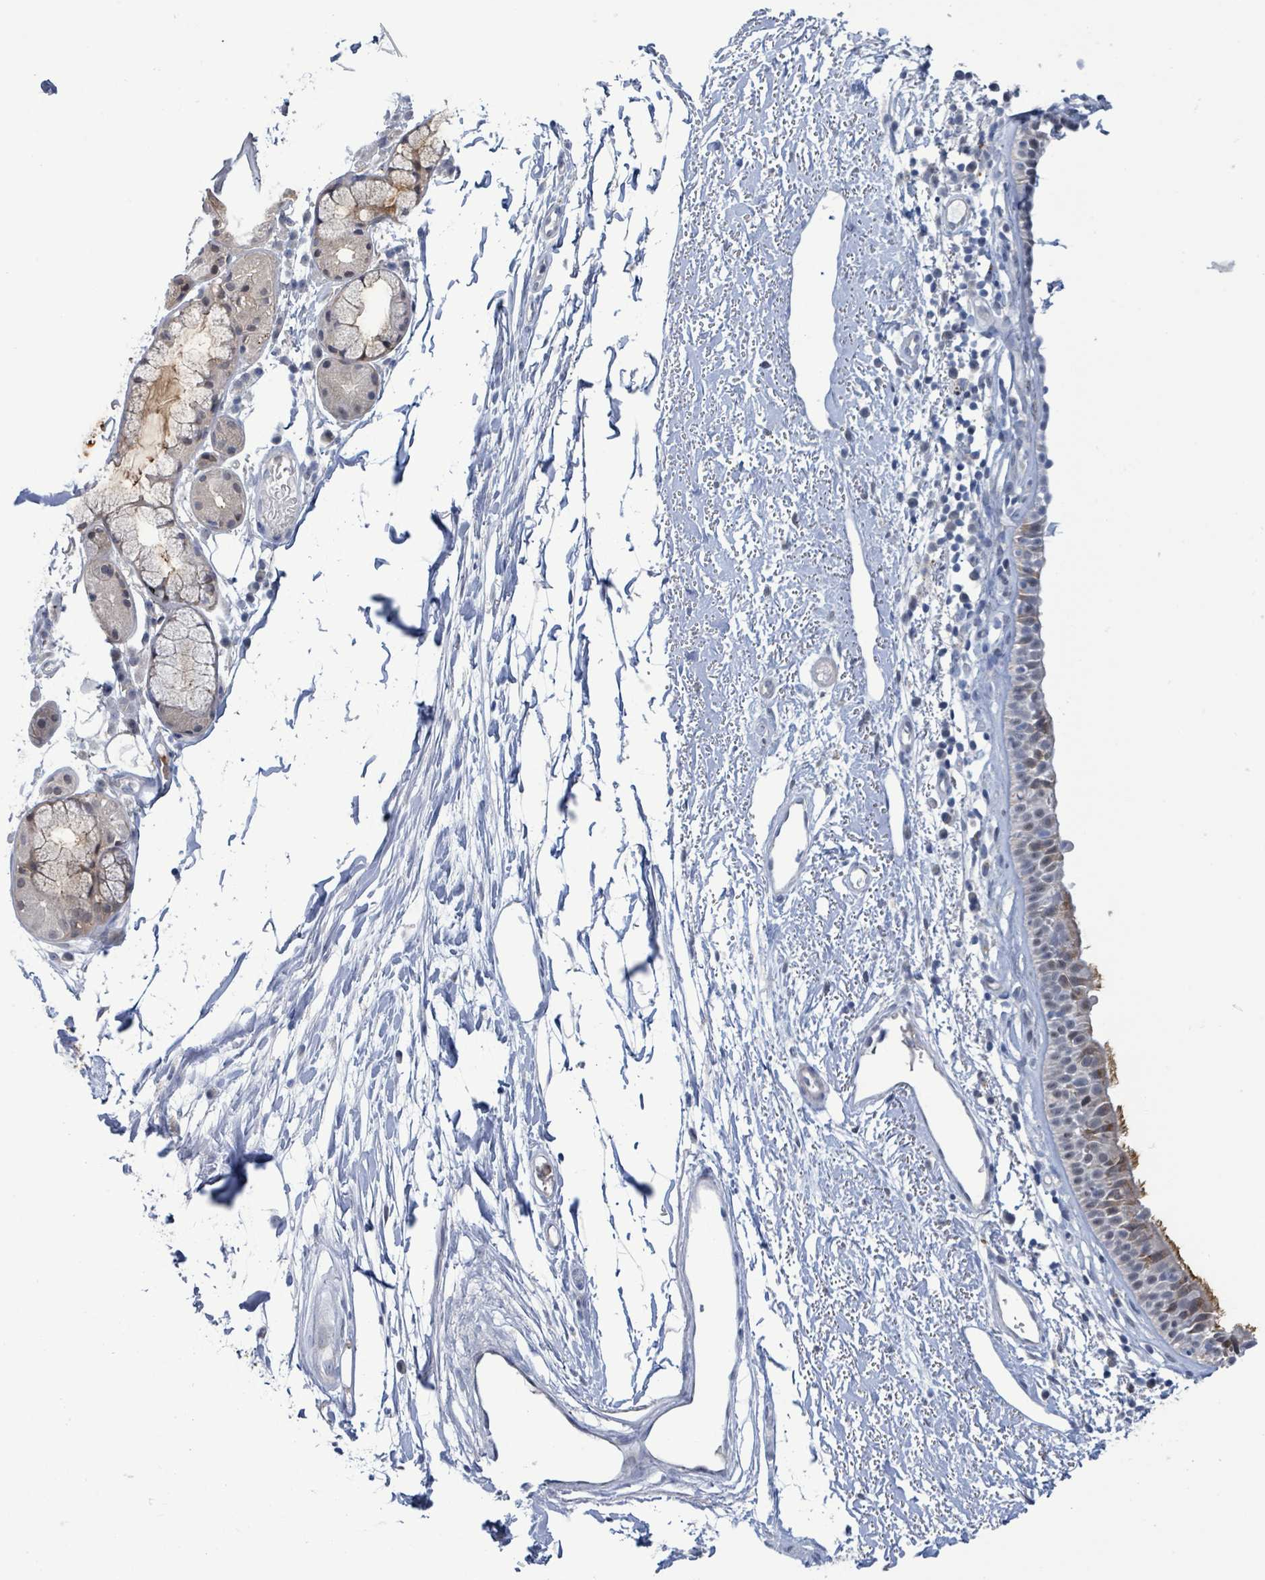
{"staining": {"intensity": "moderate", "quantity": "<25%", "location": "cytoplasmic/membranous"}, "tissue": "nasopharynx", "cell_type": "Respiratory epithelial cells", "image_type": "normal", "snomed": [{"axis": "morphology", "description": "Normal tissue, NOS"}, {"axis": "topography", "description": "Cartilage tissue"}, {"axis": "topography", "description": "Nasopharynx"}], "caption": "Respiratory epithelial cells show low levels of moderate cytoplasmic/membranous positivity in approximately <25% of cells in normal nasopharynx.", "gene": "PGAM1", "patient": {"sex": "male", "age": 56}}